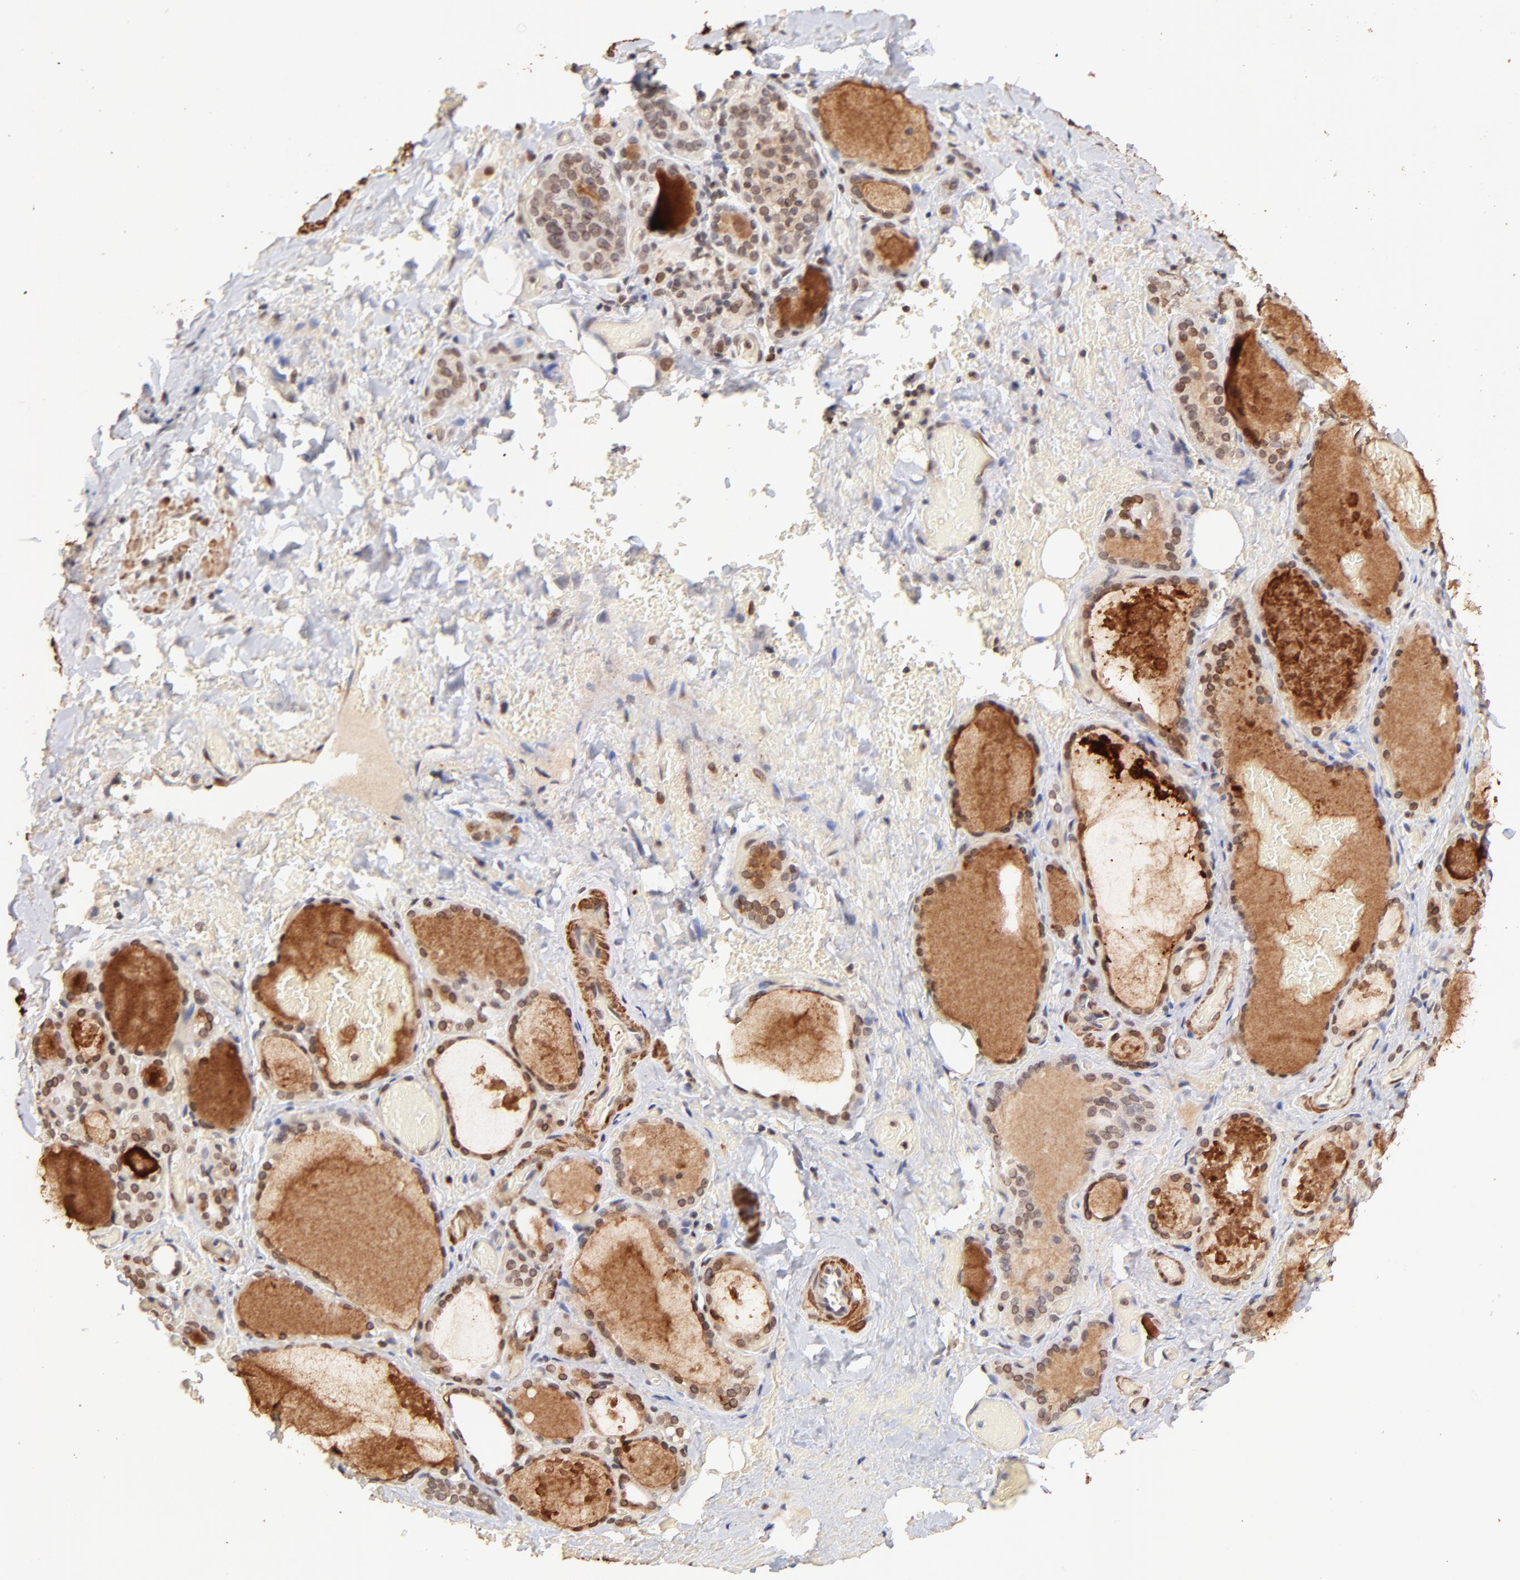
{"staining": {"intensity": "weak", "quantity": ">75%", "location": "nuclear"}, "tissue": "thyroid gland", "cell_type": "Glandular cells", "image_type": "normal", "snomed": [{"axis": "morphology", "description": "Normal tissue, NOS"}, {"axis": "topography", "description": "Thyroid gland"}], "caption": "Immunohistochemistry (IHC) histopathology image of normal human thyroid gland stained for a protein (brown), which displays low levels of weak nuclear staining in approximately >75% of glandular cells.", "gene": "ZFP92", "patient": {"sex": "male", "age": 61}}